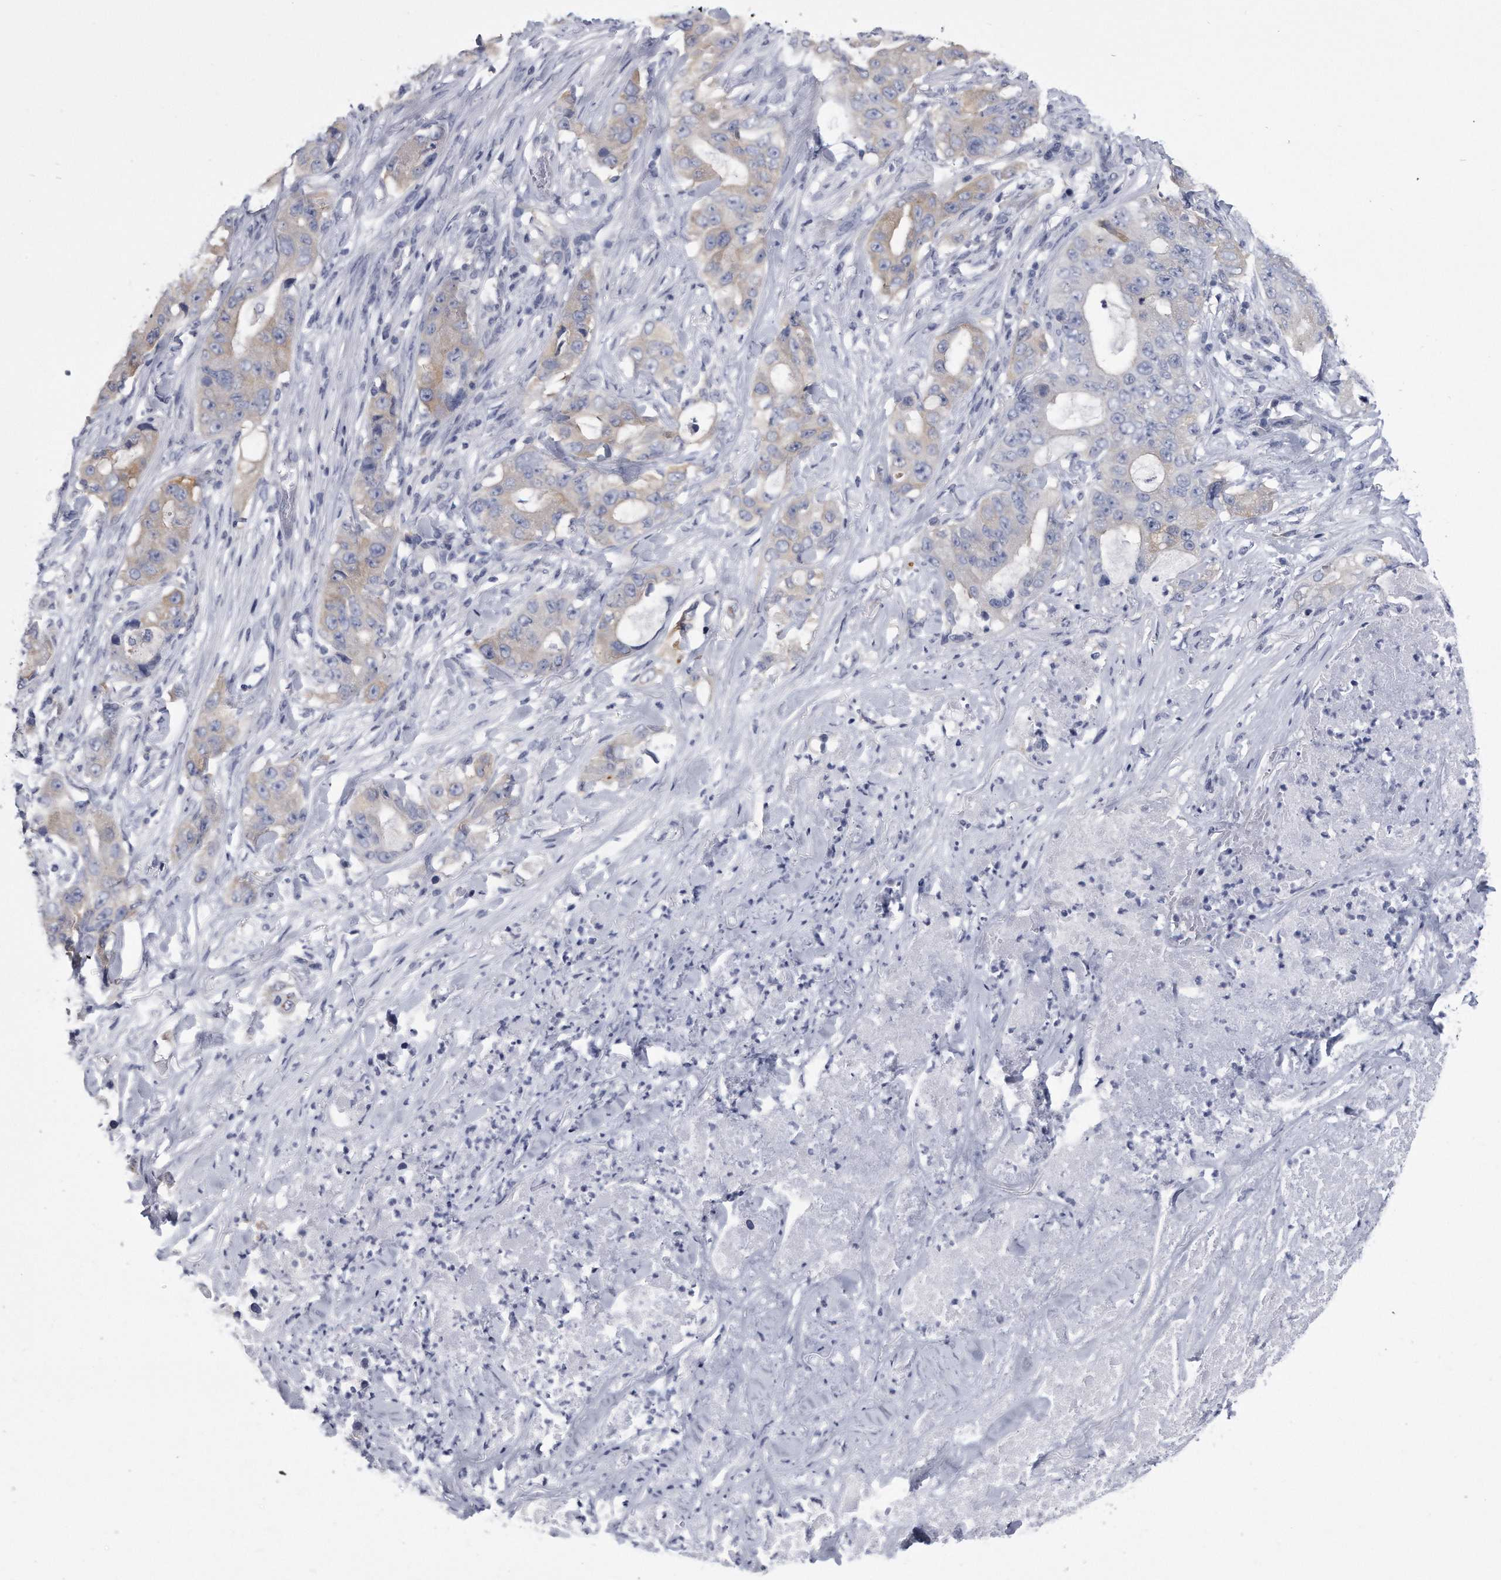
{"staining": {"intensity": "weak", "quantity": "<25%", "location": "cytoplasmic/membranous"}, "tissue": "lung cancer", "cell_type": "Tumor cells", "image_type": "cancer", "snomed": [{"axis": "morphology", "description": "Adenocarcinoma, NOS"}, {"axis": "topography", "description": "Lung"}], "caption": "Immunohistochemical staining of human adenocarcinoma (lung) shows no significant positivity in tumor cells.", "gene": "PYGB", "patient": {"sex": "female", "age": 51}}